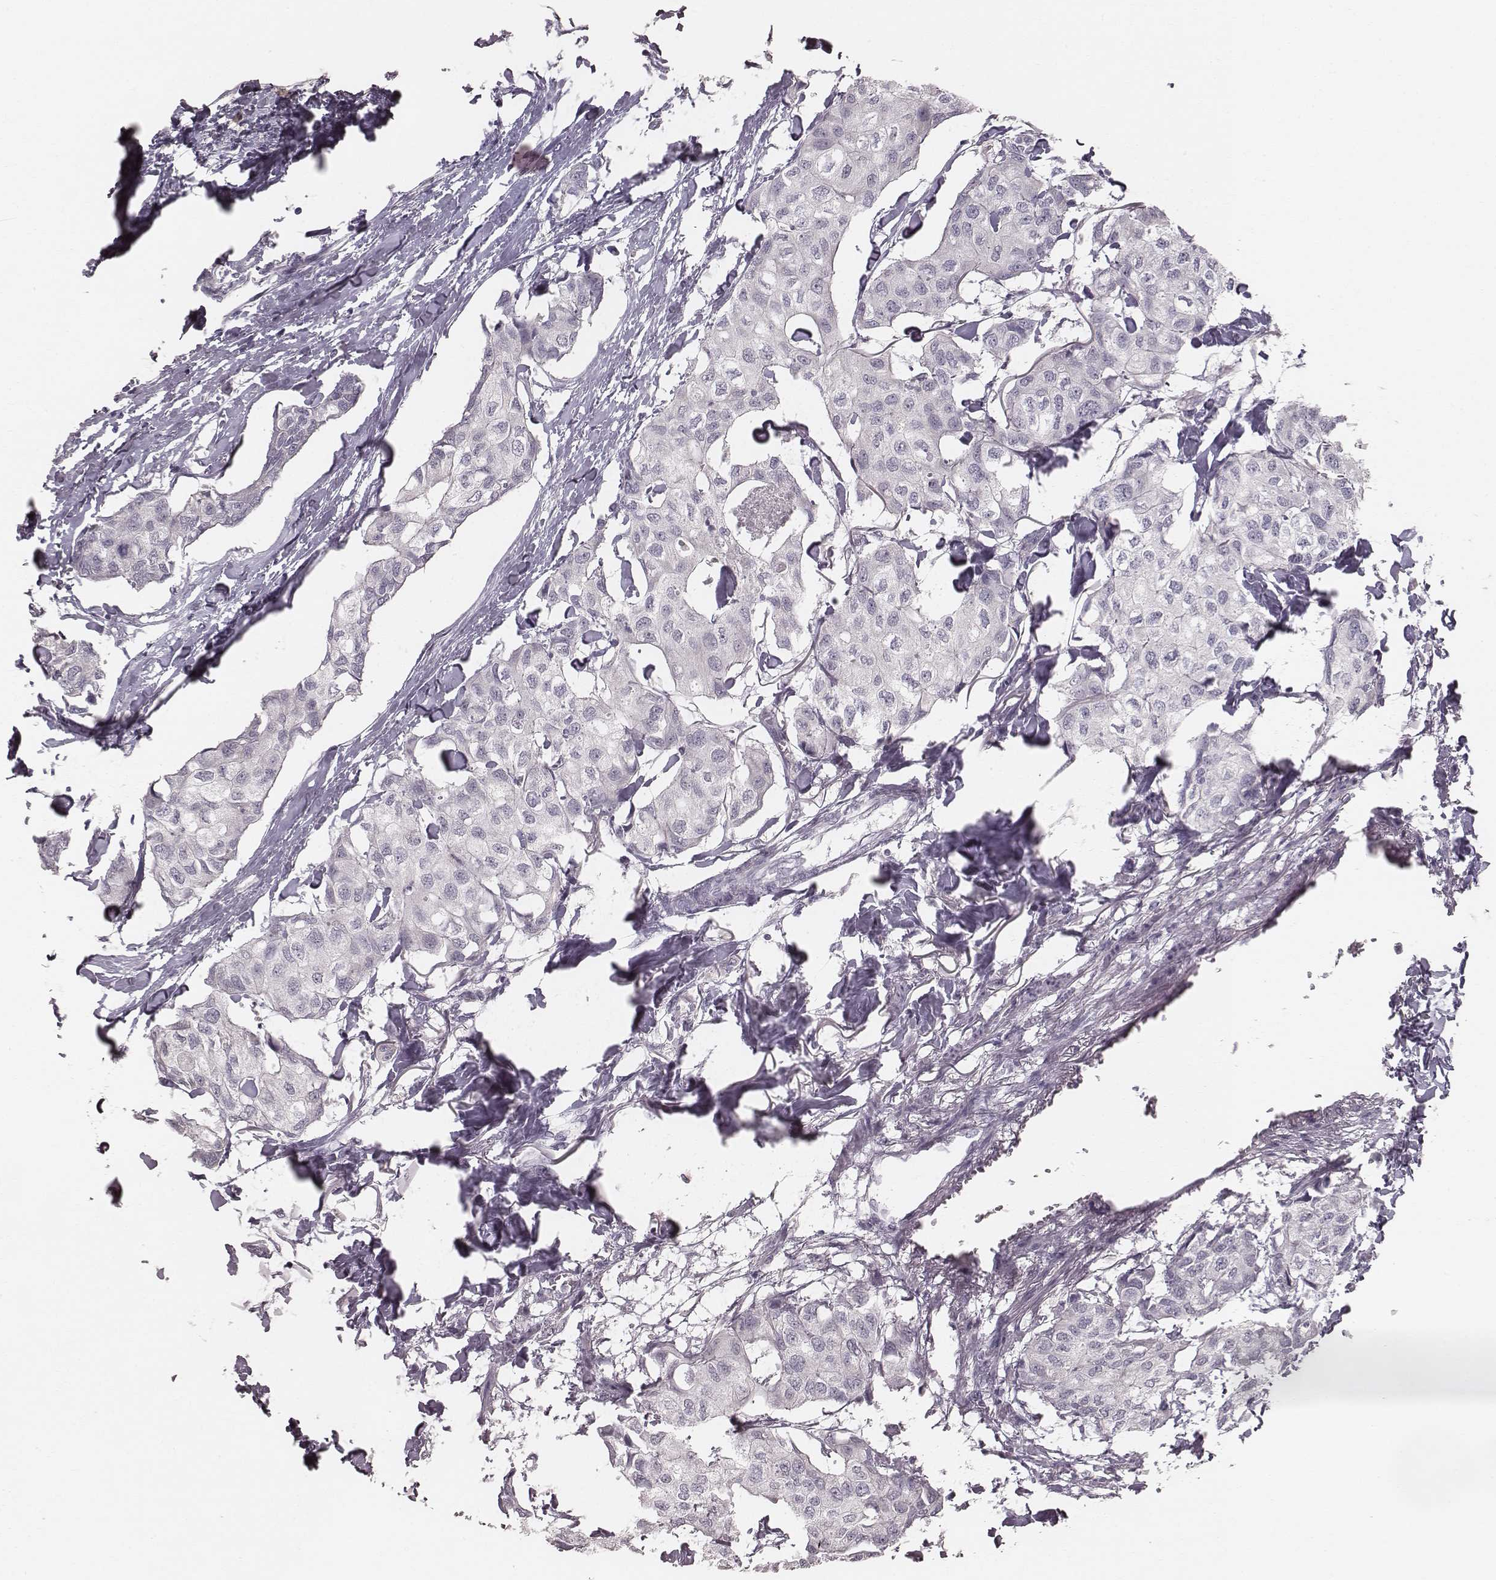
{"staining": {"intensity": "negative", "quantity": "none", "location": "none"}, "tissue": "breast cancer", "cell_type": "Tumor cells", "image_type": "cancer", "snomed": [{"axis": "morphology", "description": "Duct carcinoma"}, {"axis": "topography", "description": "Breast"}], "caption": "This histopathology image is of breast intraductal carcinoma stained with immunohistochemistry (IHC) to label a protein in brown with the nuclei are counter-stained blue. There is no positivity in tumor cells.", "gene": "LY6K", "patient": {"sex": "female", "age": 80}}